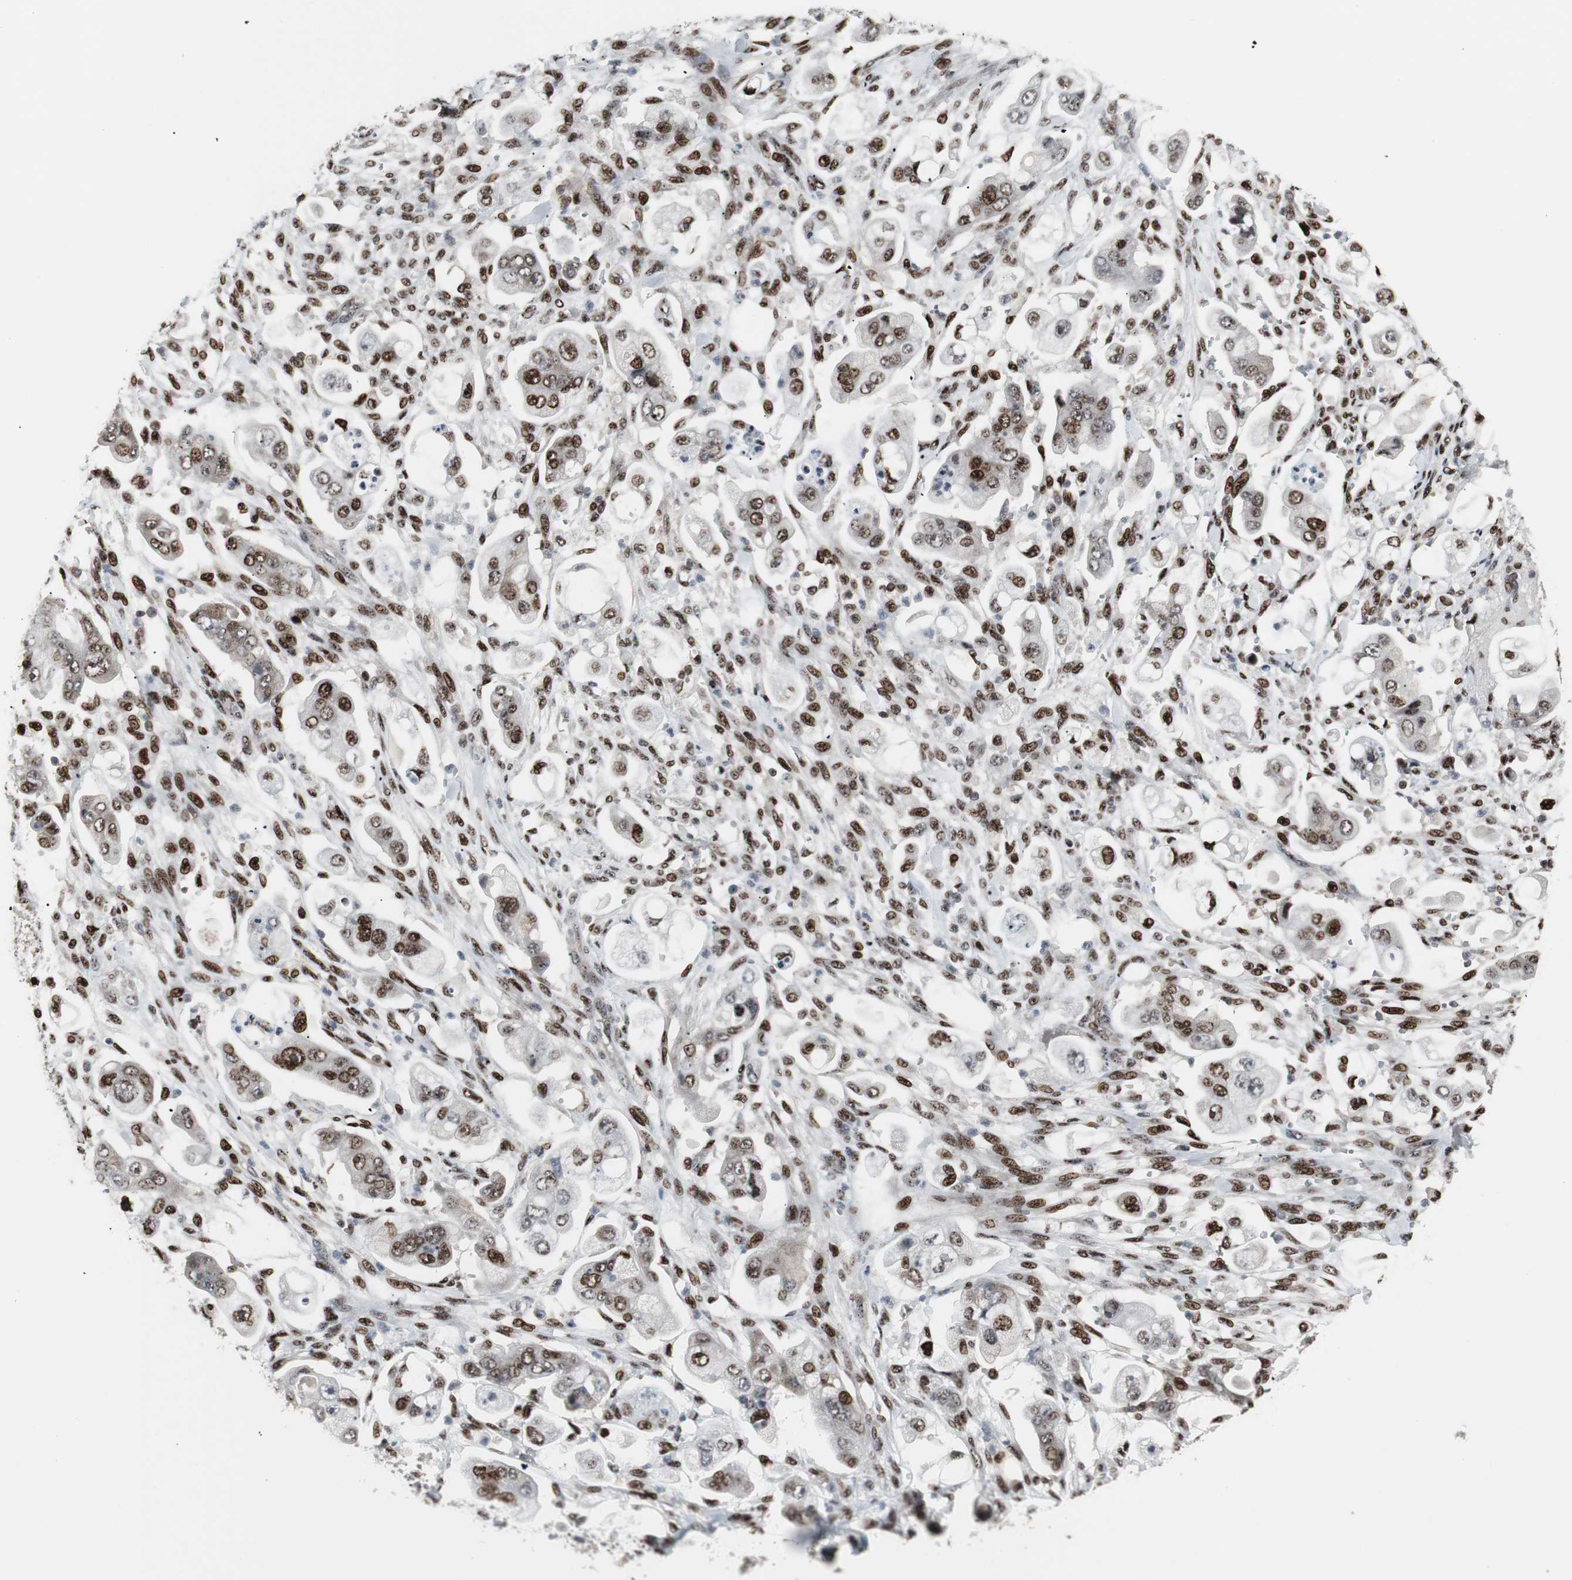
{"staining": {"intensity": "strong", "quantity": ">75%", "location": "nuclear"}, "tissue": "stomach cancer", "cell_type": "Tumor cells", "image_type": "cancer", "snomed": [{"axis": "morphology", "description": "Adenocarcinoma, NOS"}, {"axis": "topography", "description": "Stomach"}], "caption": "Human stomach cancer (adenocarcinoma) stained for a protein (brown) demonstrates strong nuclear positive expression in approximately >75% of tumor cells.", "gene": "GRK2", "patient": {"sex": "male", "age": 62}}